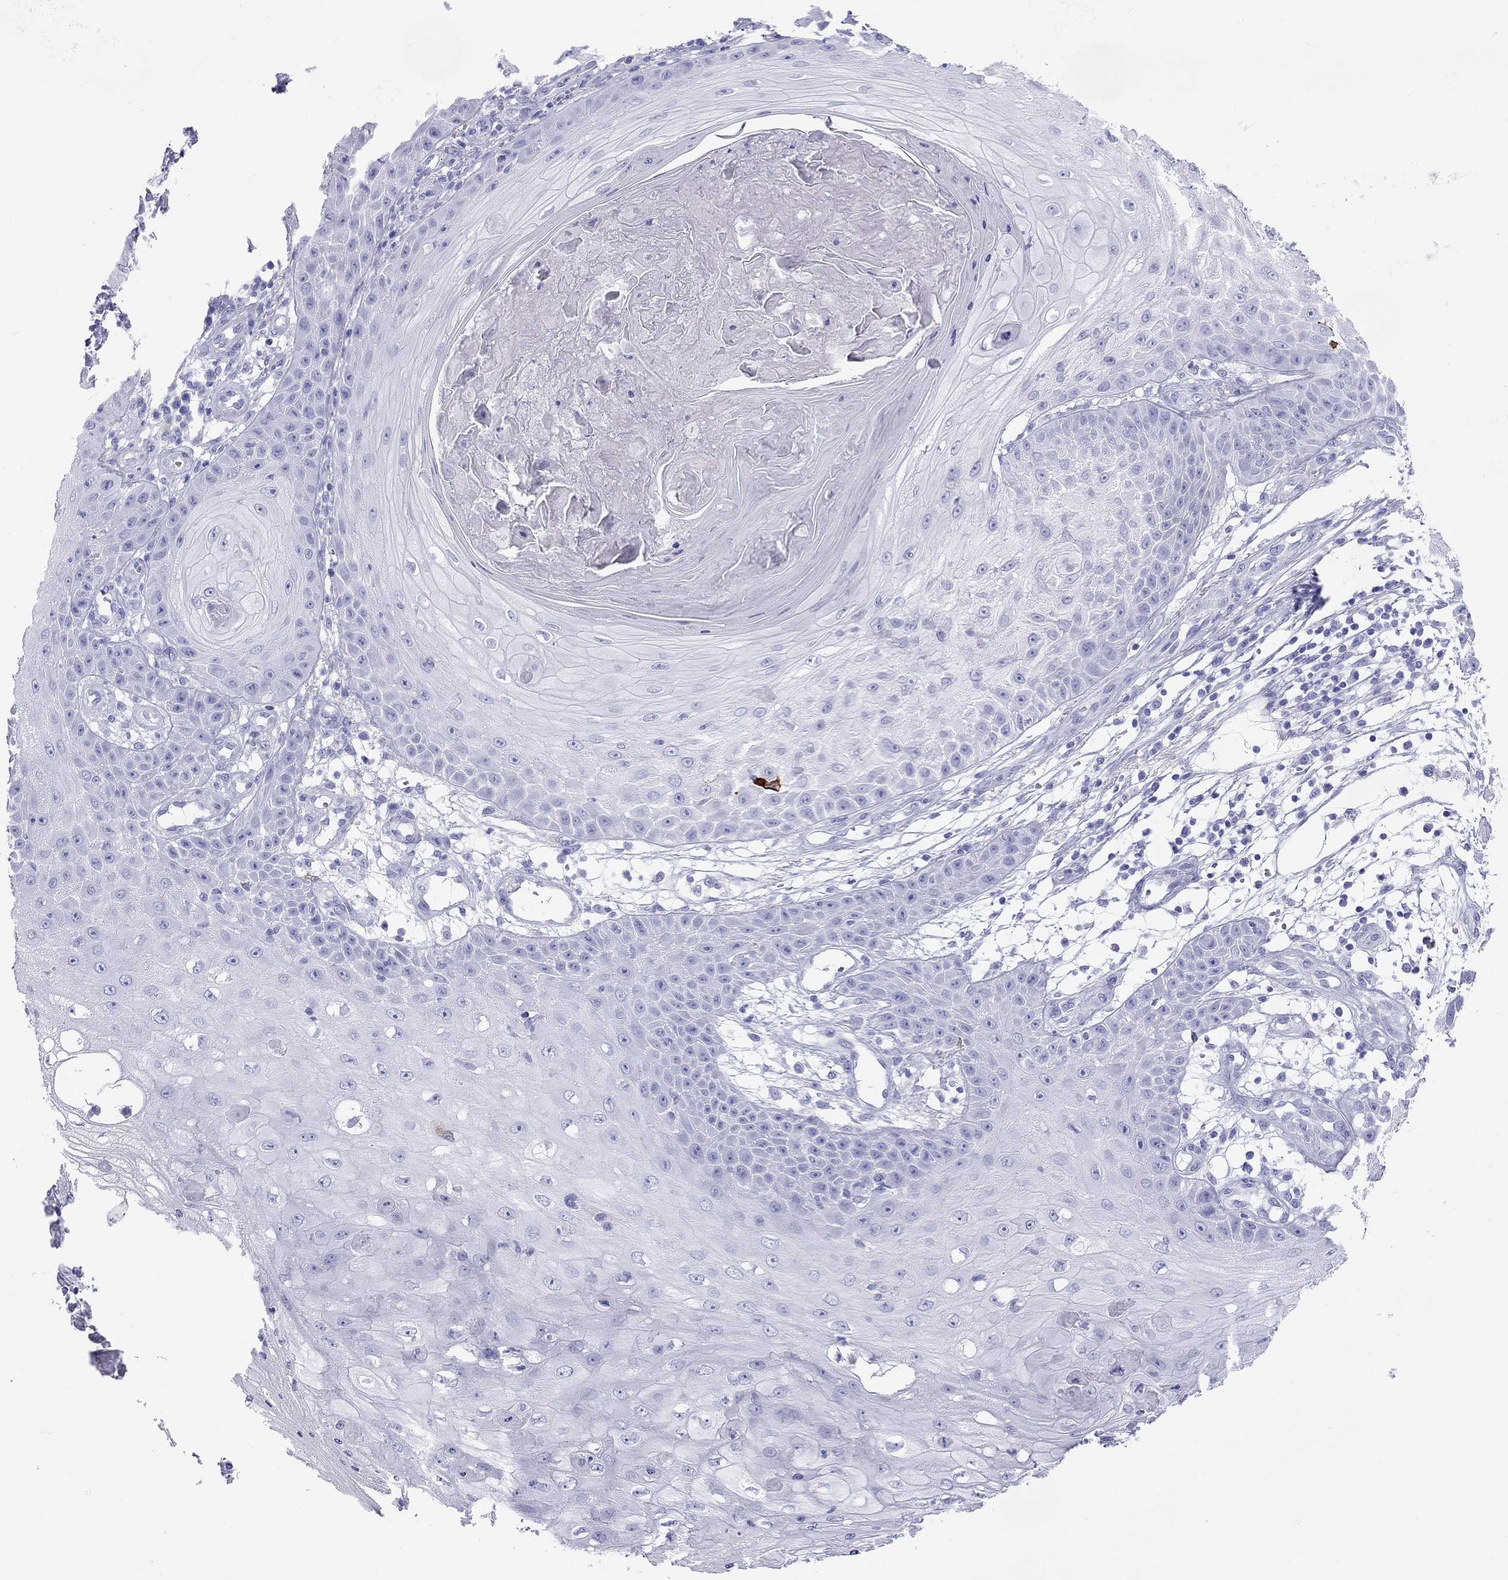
{"staining": {"intensity": "negative", "quantity": "none", "location": "none"}, "tissue": "skin cancer", "cell_type": "Tumor cells", "image_type": "cancer", "snomed": [{"axis": "morphology", "description": "Squamous cell carcinoma, NOS"}, {"axis": "topography", "description": "Skin"}], "caption": "An immunohistochemistry (IHC) photomicrograph of skin cancer is shown. There is no staining in tumor cells of skin cancer.", "gene": "HLA-DQB2", "patient": {"sex": "male", "age": 70}}